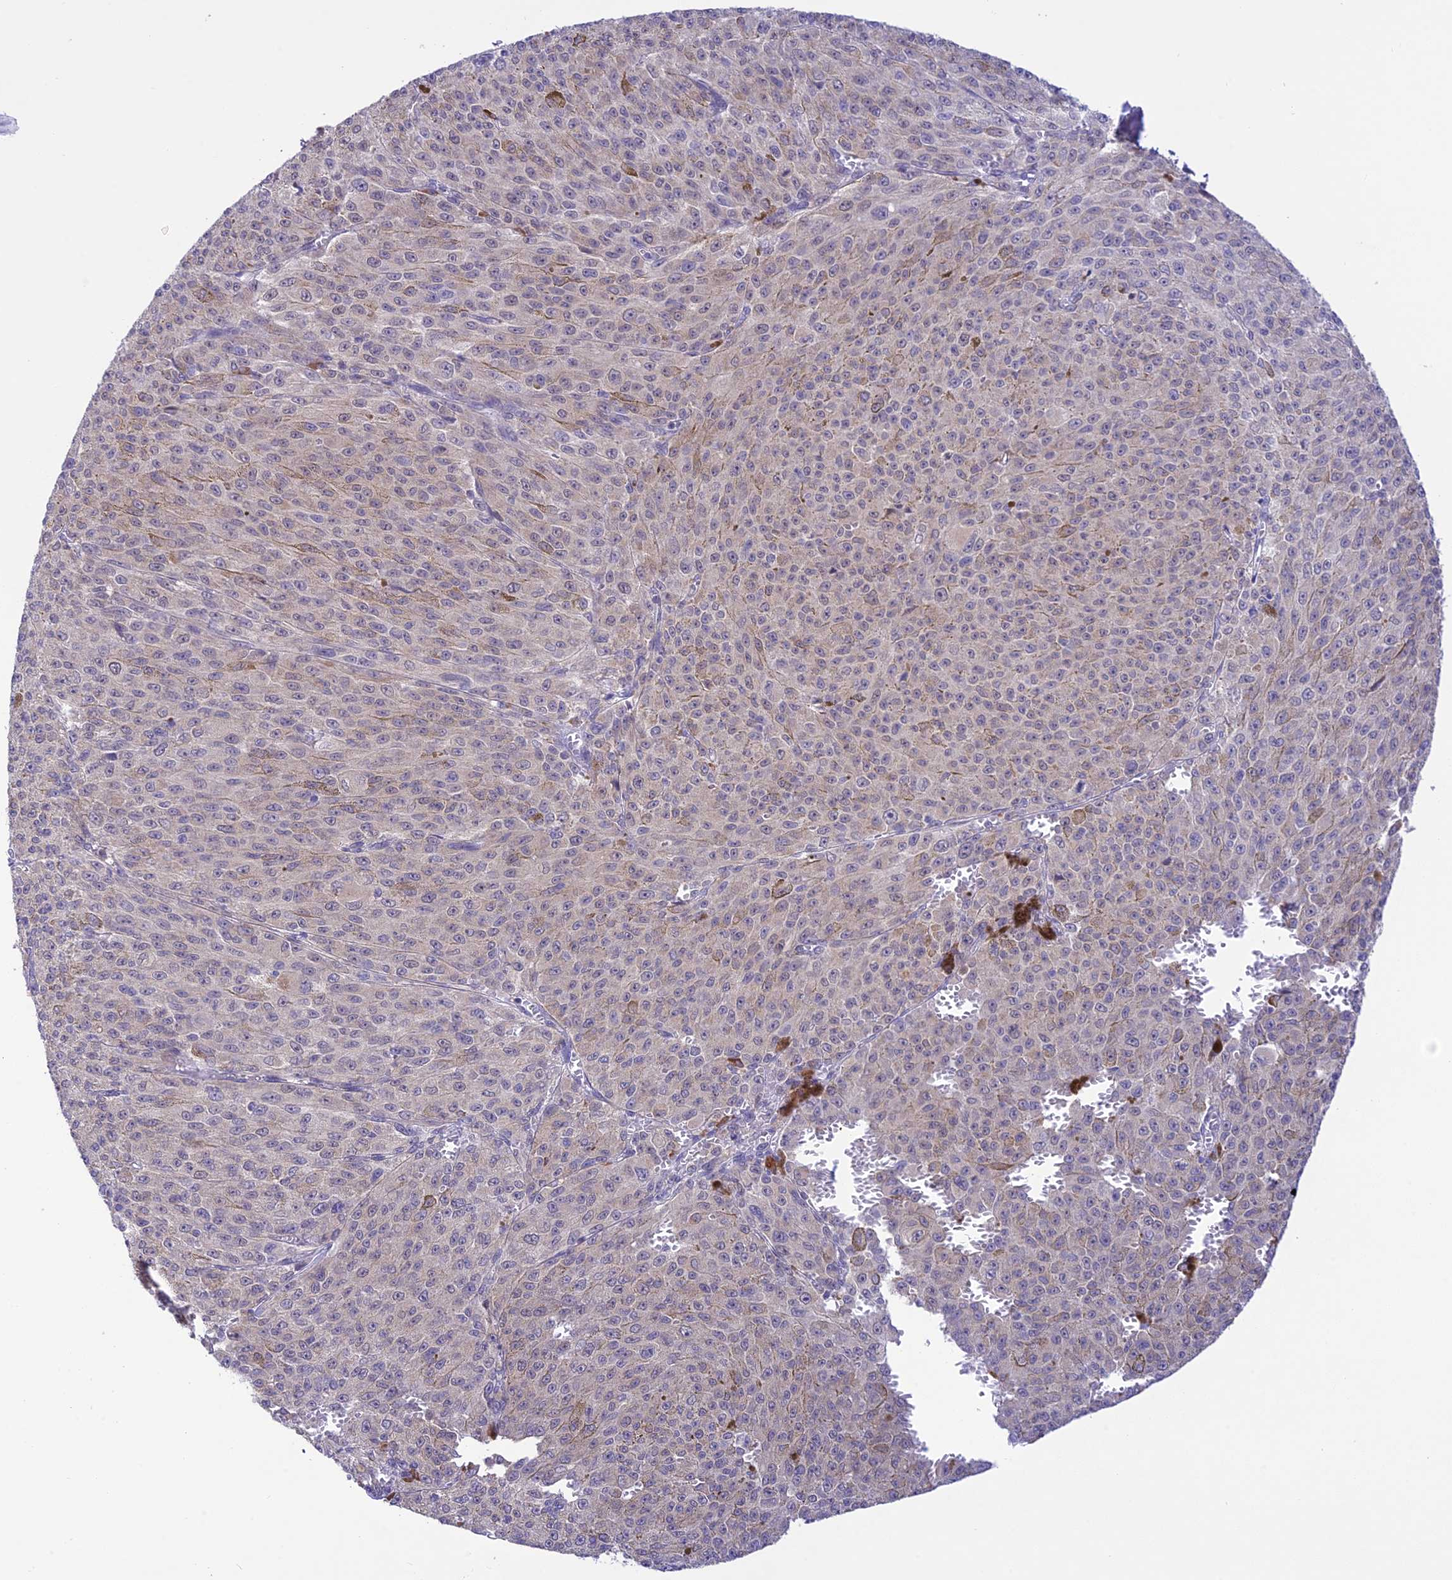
{"staining": {"intensity": "negative", "quantity": "none", "location": "none"}, "tissue": "melanoma", "cell_type": "Tumor cells", "image_type": "cancer", "snomed": [{"axis": "morphology", "description": "Malignant melanoma, NOS"}, {"axis": "topography", "description": "Skin"}], "caption": "Micrograph shows no significant protein expression in tumor cells of melanoma. (DAB immunohistochemistry, high magnification).", "gene": "RNF126", "patient": {"sex": "female", "age": 52}}